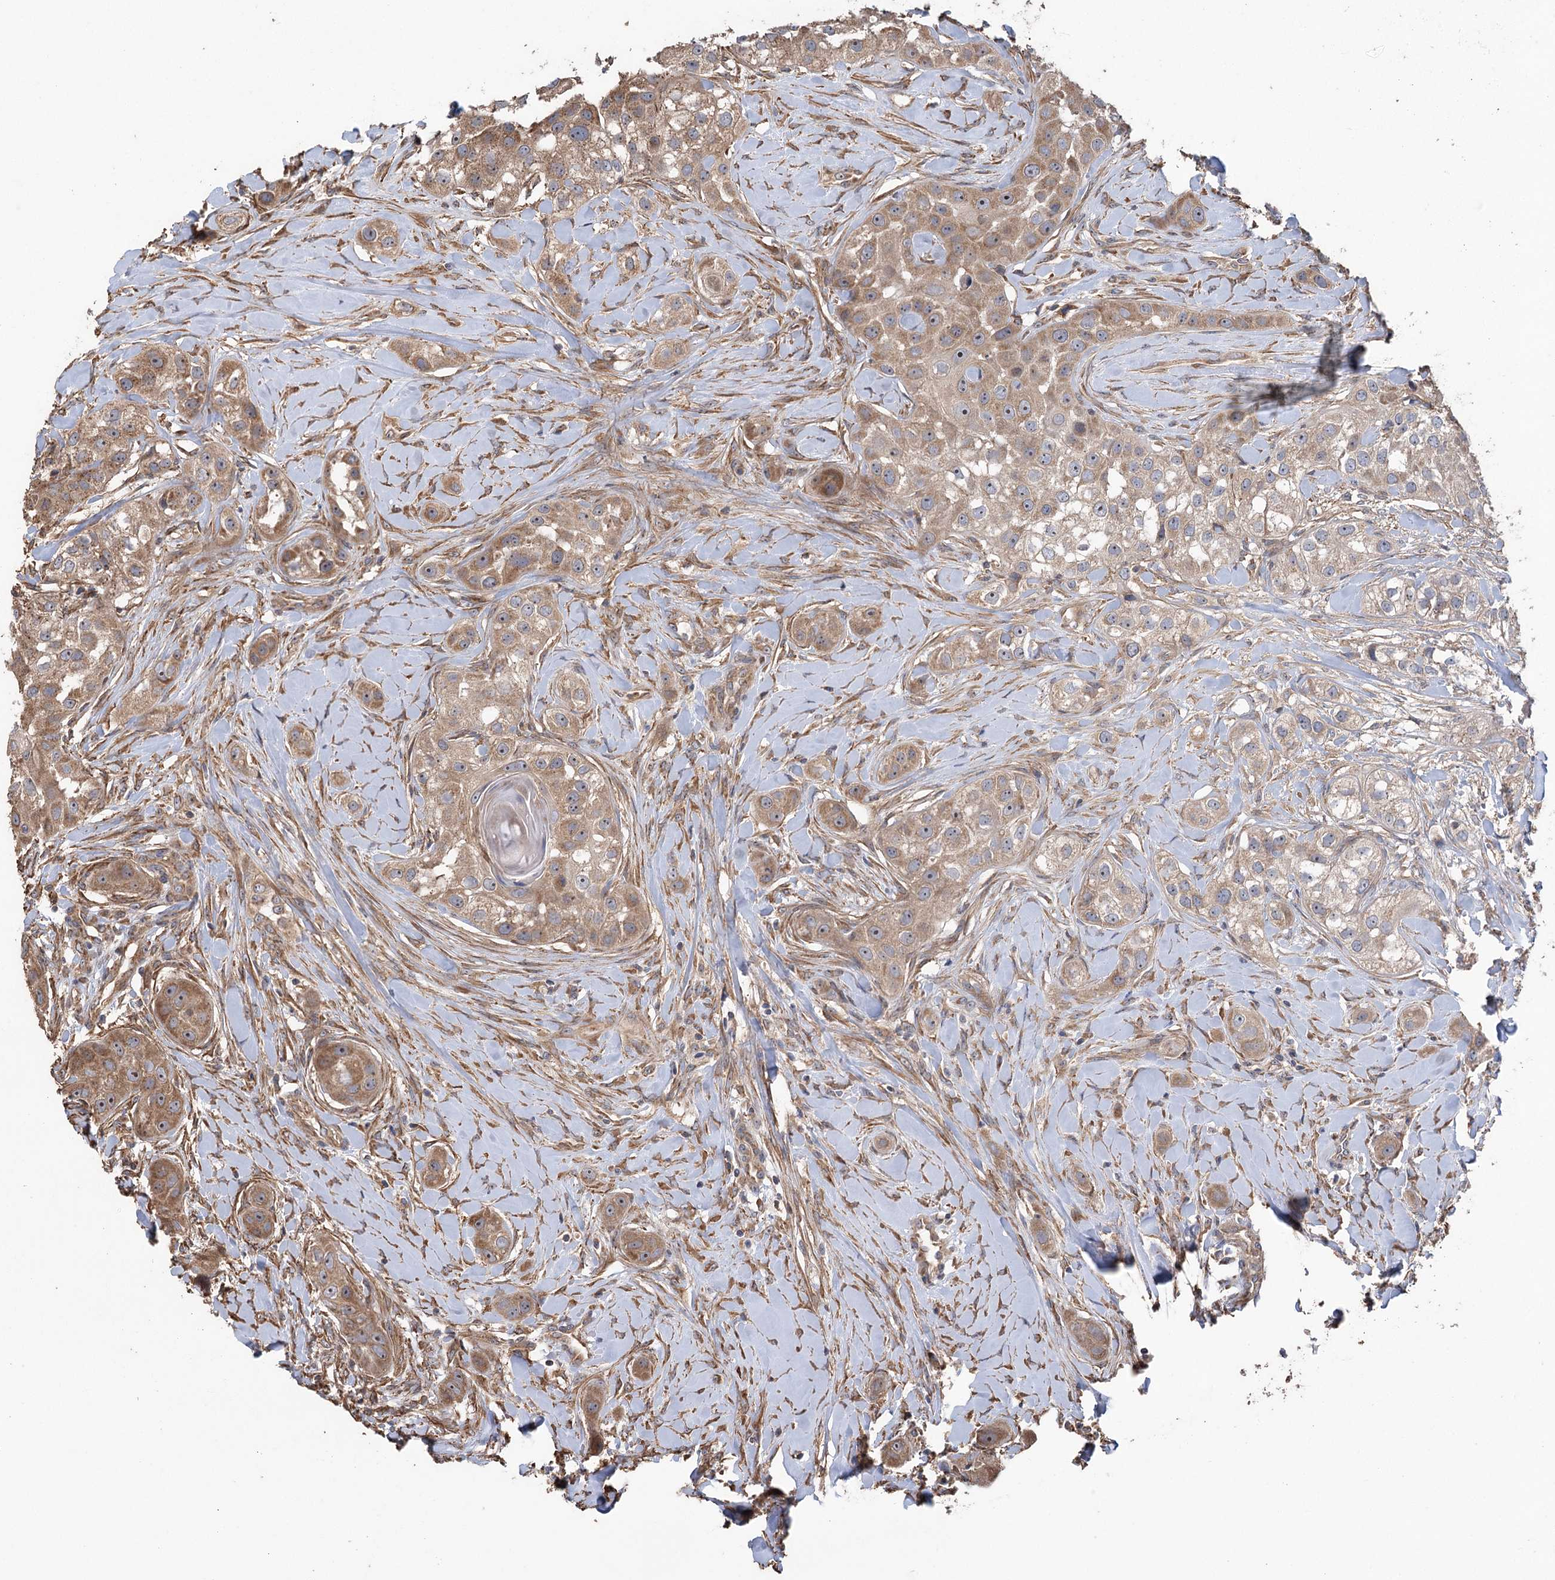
{"staining": {"intensity": "moderate", "quantity": ">75%", "location": "cytoplasmic/membranous,nuclear"}, "tissue": "head and neck cancer", "cell_type": "Tumor cells", "image_type": "cancer", "snomed": [{"axis": "morphology", "description": "Normal tissue, NOS"}, {"axis": "morphology", "description": "Squamous cell carcinoma, NOS"}, {"axis": "topography", "description": "Skeletal muscle"}, {"axis": "topography", "description": "Head-Neck"}], "caption": "This micrograph reveals head and neck cancer stained with immunohistochemistry (IHC) to label a protein in brown. The cytoplasmic/membranous and nuclear of tumor cells show moderate positivity for the protein. Nuclei are counter-stained blue.", "gene": "RWDD4", "patient": {"sex": "male", "age": 51}}